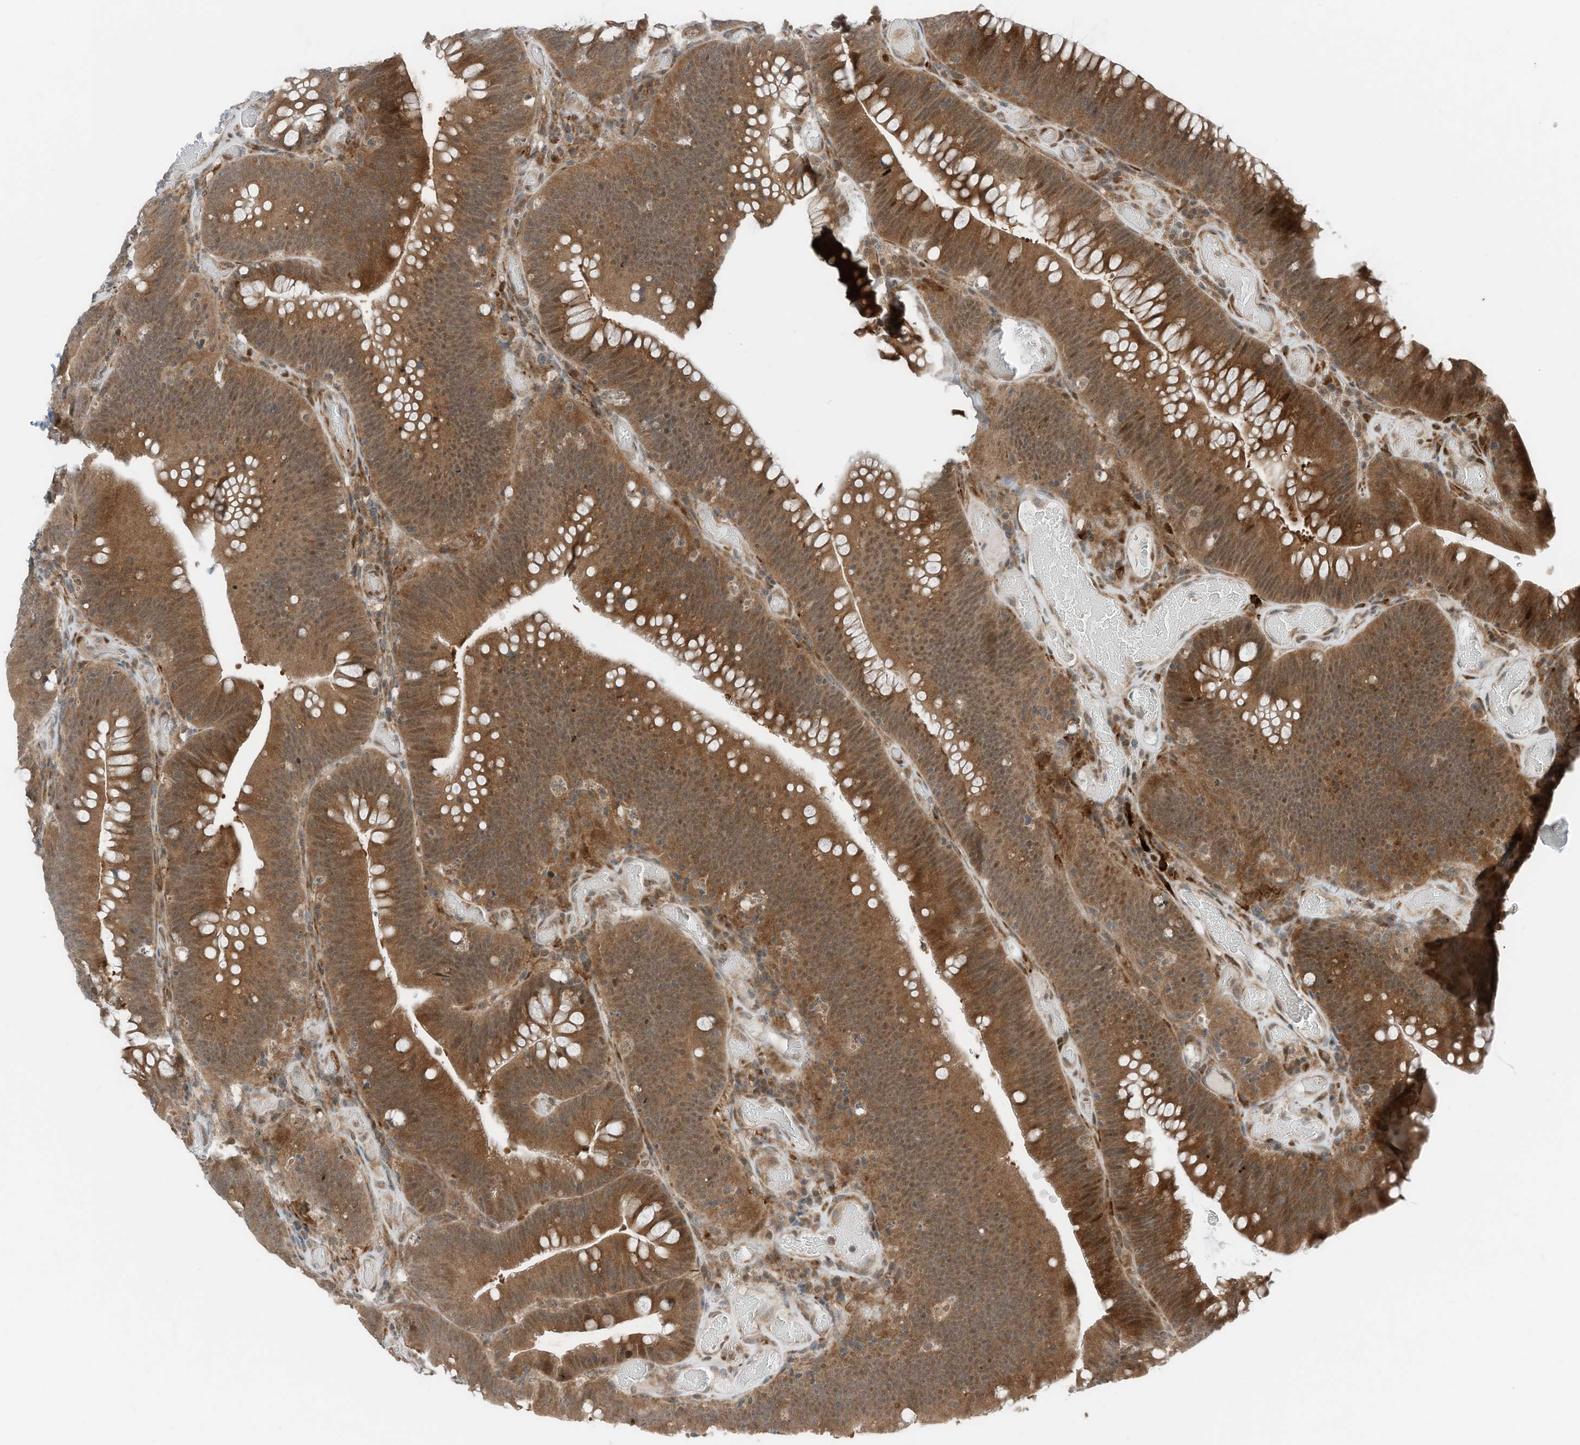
{"staining": {"intensity": "moderate", "quantity": ">75%", "location": "cytoplasmic/membranous,nuclear"}, "tissue": "colorectal cancer", "cell_type": "Tumor cells", "image_type": "cancer", "snomed": [{"axis": "morphology", "description": "Normal tissue, NOS"}, {"axis": "topography", "description": "Colon"}], "caption": "Human colorectal cancer stained with a protein marker demonstrates moderate staining in tumor cells.", "gene": "RMND1", "patient": {"sex": "female", "age": 82}}